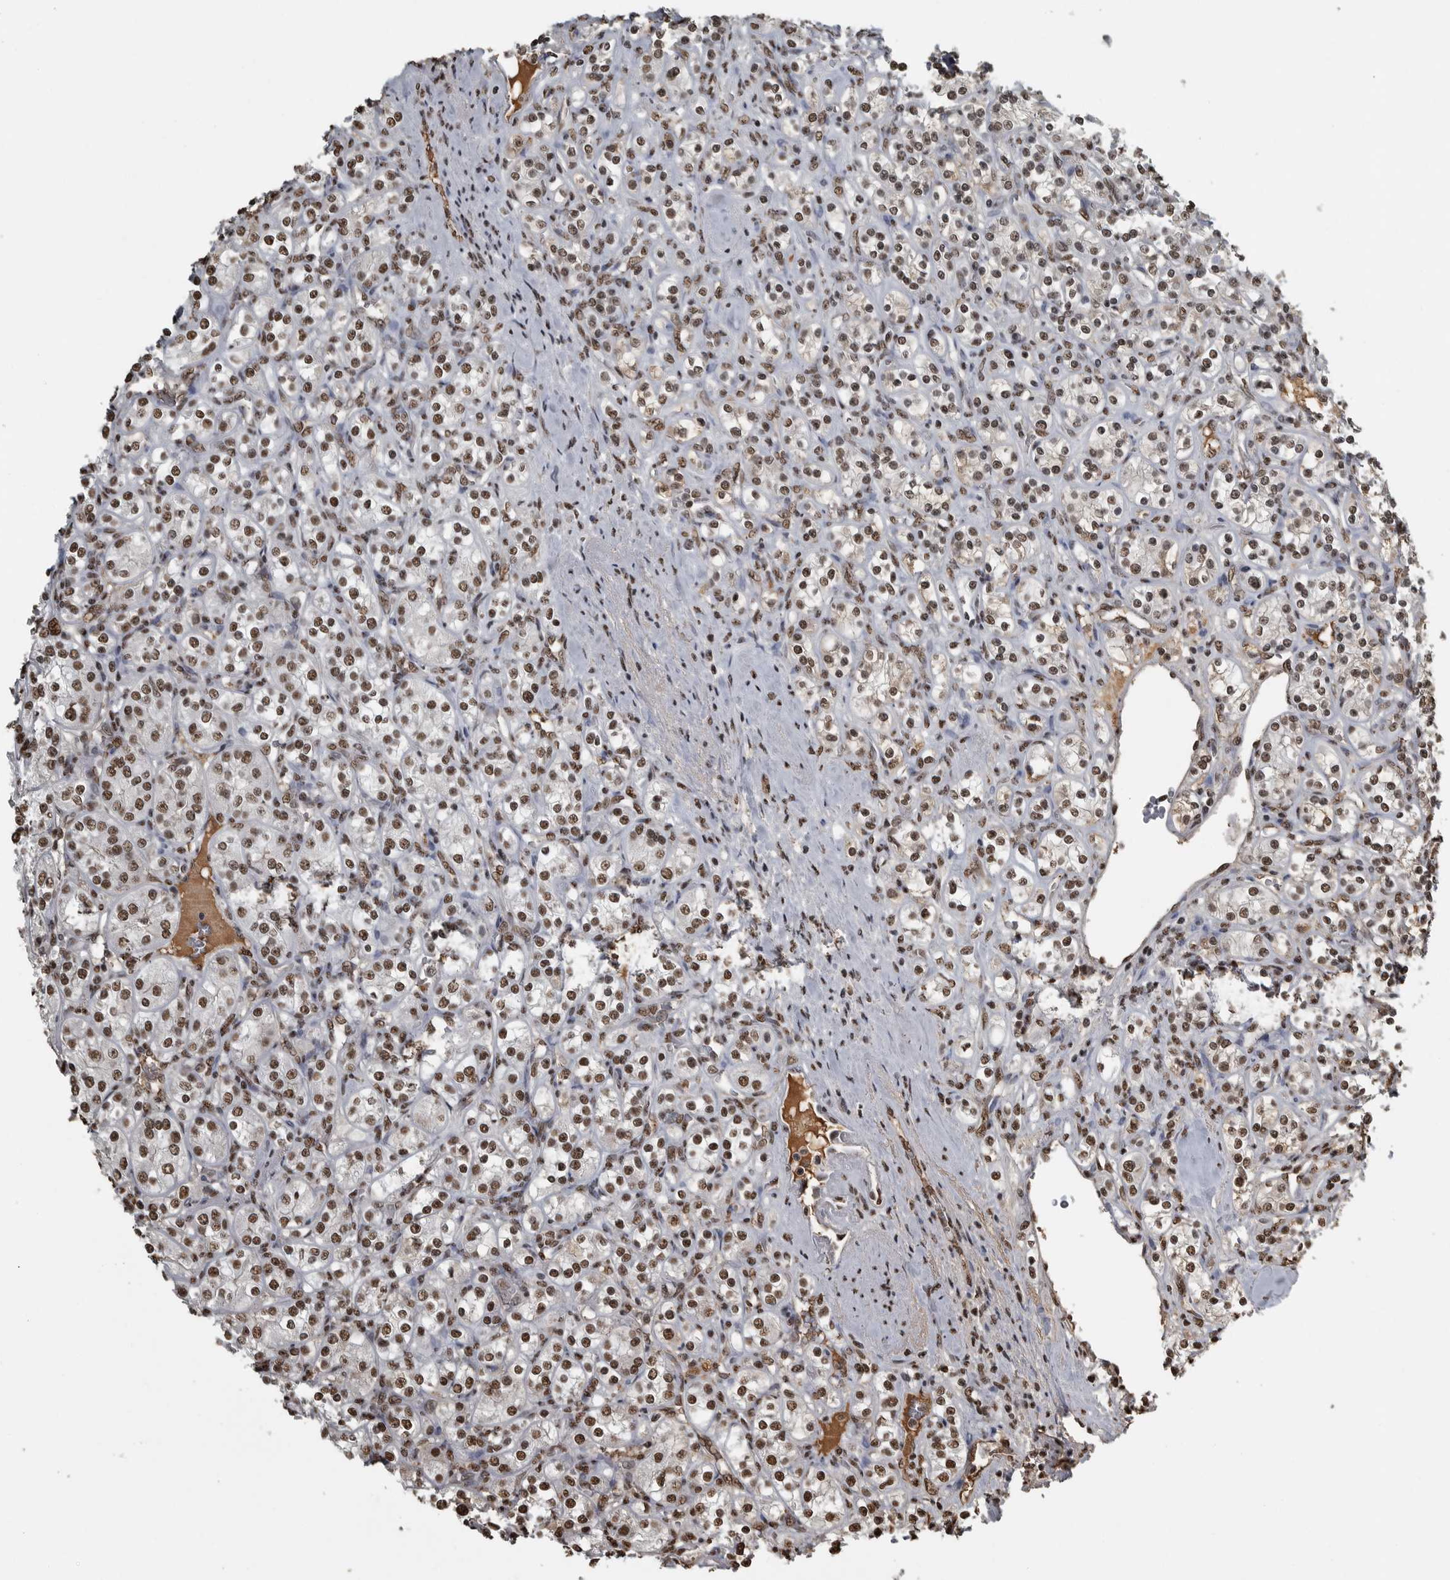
{"staining": {"intensity": "strong", "quantity": ">75%", "location": "nuclear"}, "tissue": "renal cancer", "cell_type": "Tumor cells", "image_type": "cancer", "snomed": [{"axis": "morphology", "description": "Adenocarcinoma, NOS"}, {"axis": "topography", "description": "Kidney"}], "caption": "Protein expression analysis of human adenocarcinoma (renal) reveals strong nuclear positivity in approximately >75% of tumor cells.", "gene": "TGS1", "patient": {"sex": "male", "age": 77}}